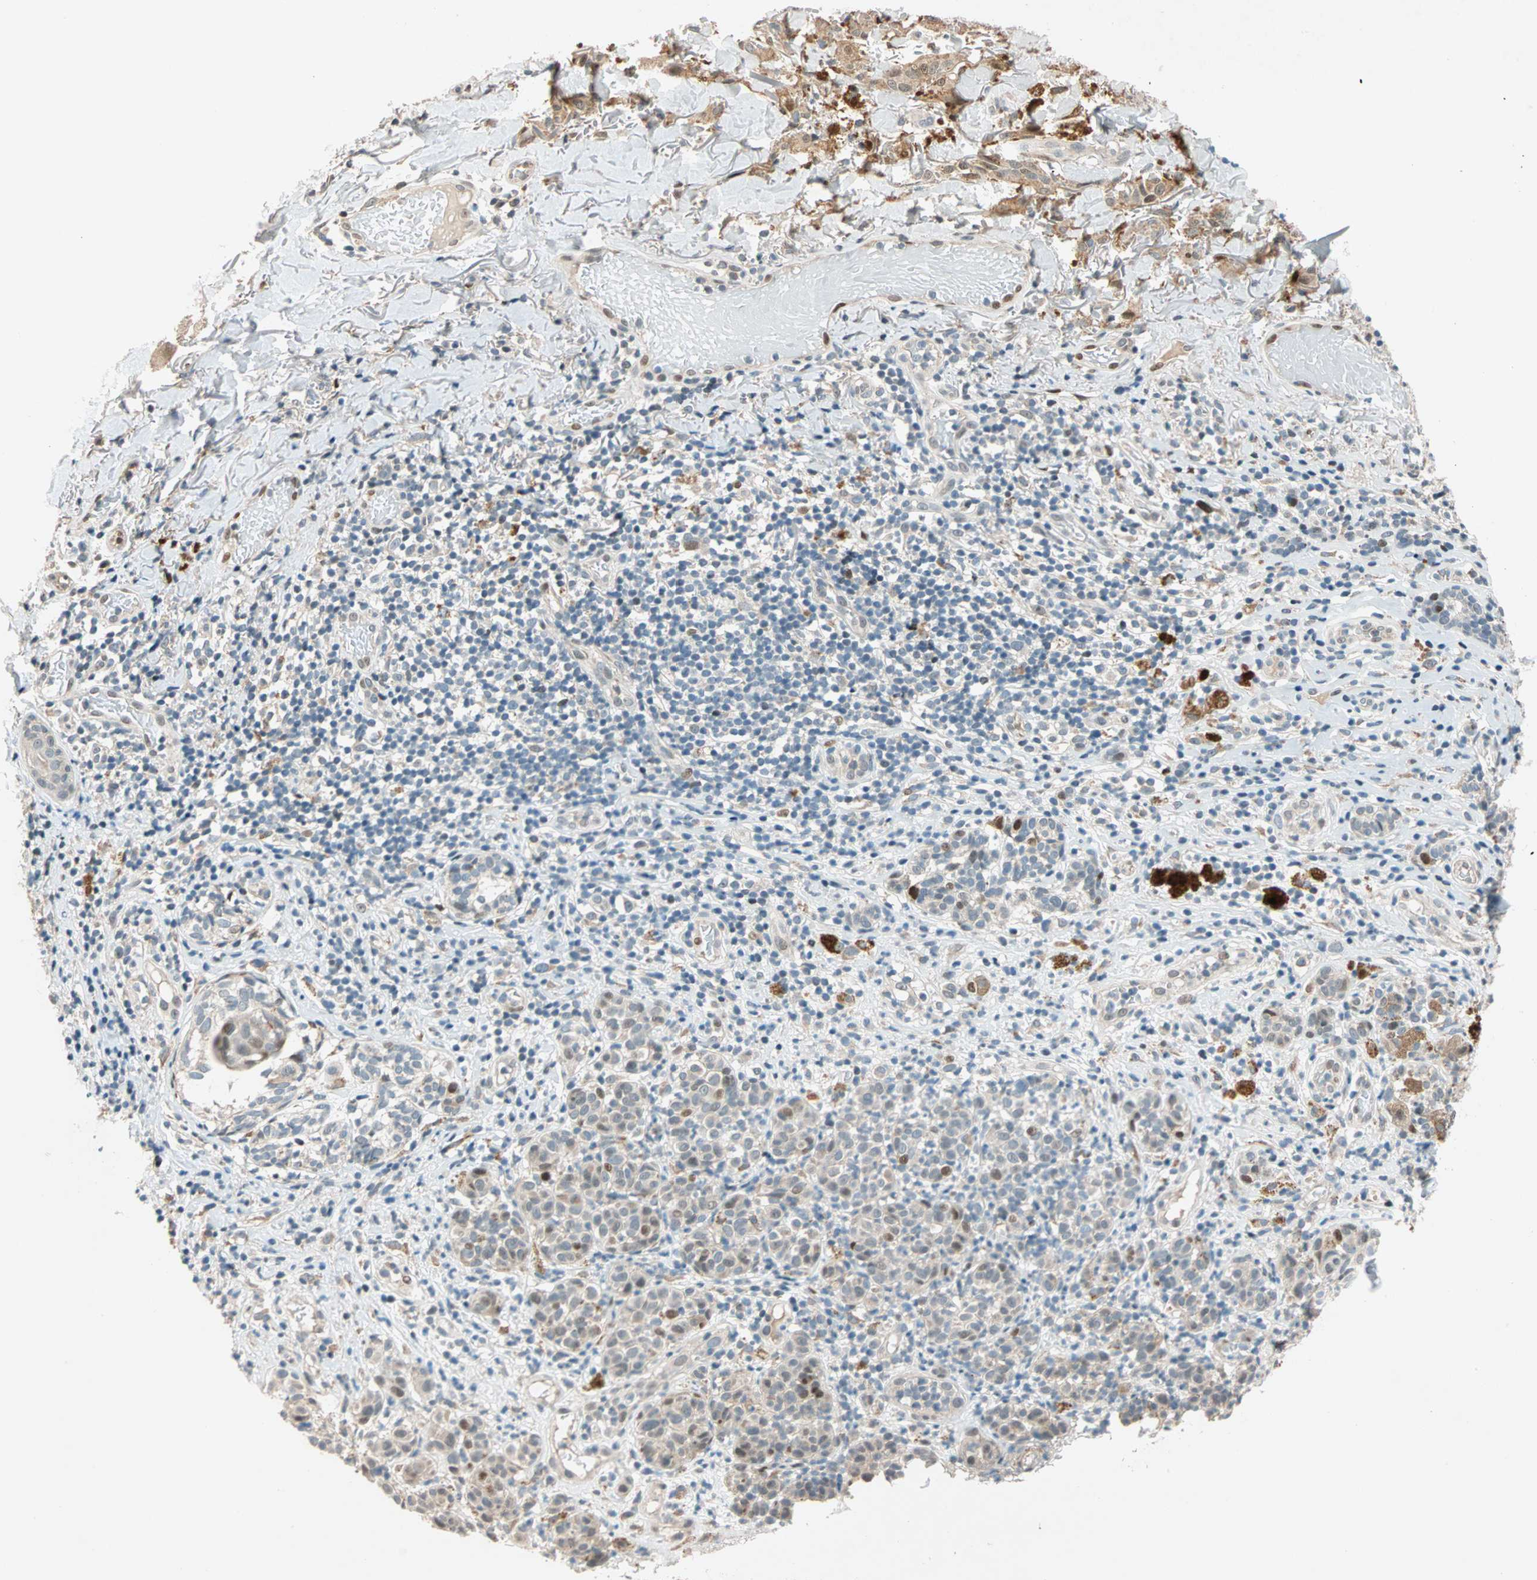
{"staining": {"intensity": "weak", "quantity": "25%-75%", "location": "cytoplasmic/membranous,nuclear"}, "tissue": "melanoma", "cell_type": "Tumor cells", "image_type": "cancer", "snomed": [{"axis": "morphology", "description": "Malignant melanoma, NOS"}, {"axis": "topography", "description": "Skin"}], "caption": "Melanoma stained for a protein exhibits weak cytoplasmic/membranous and nuclear positivity in tumor cells.", "gene": "HECW1", "patient": {"sex": "male", "age": 64}}